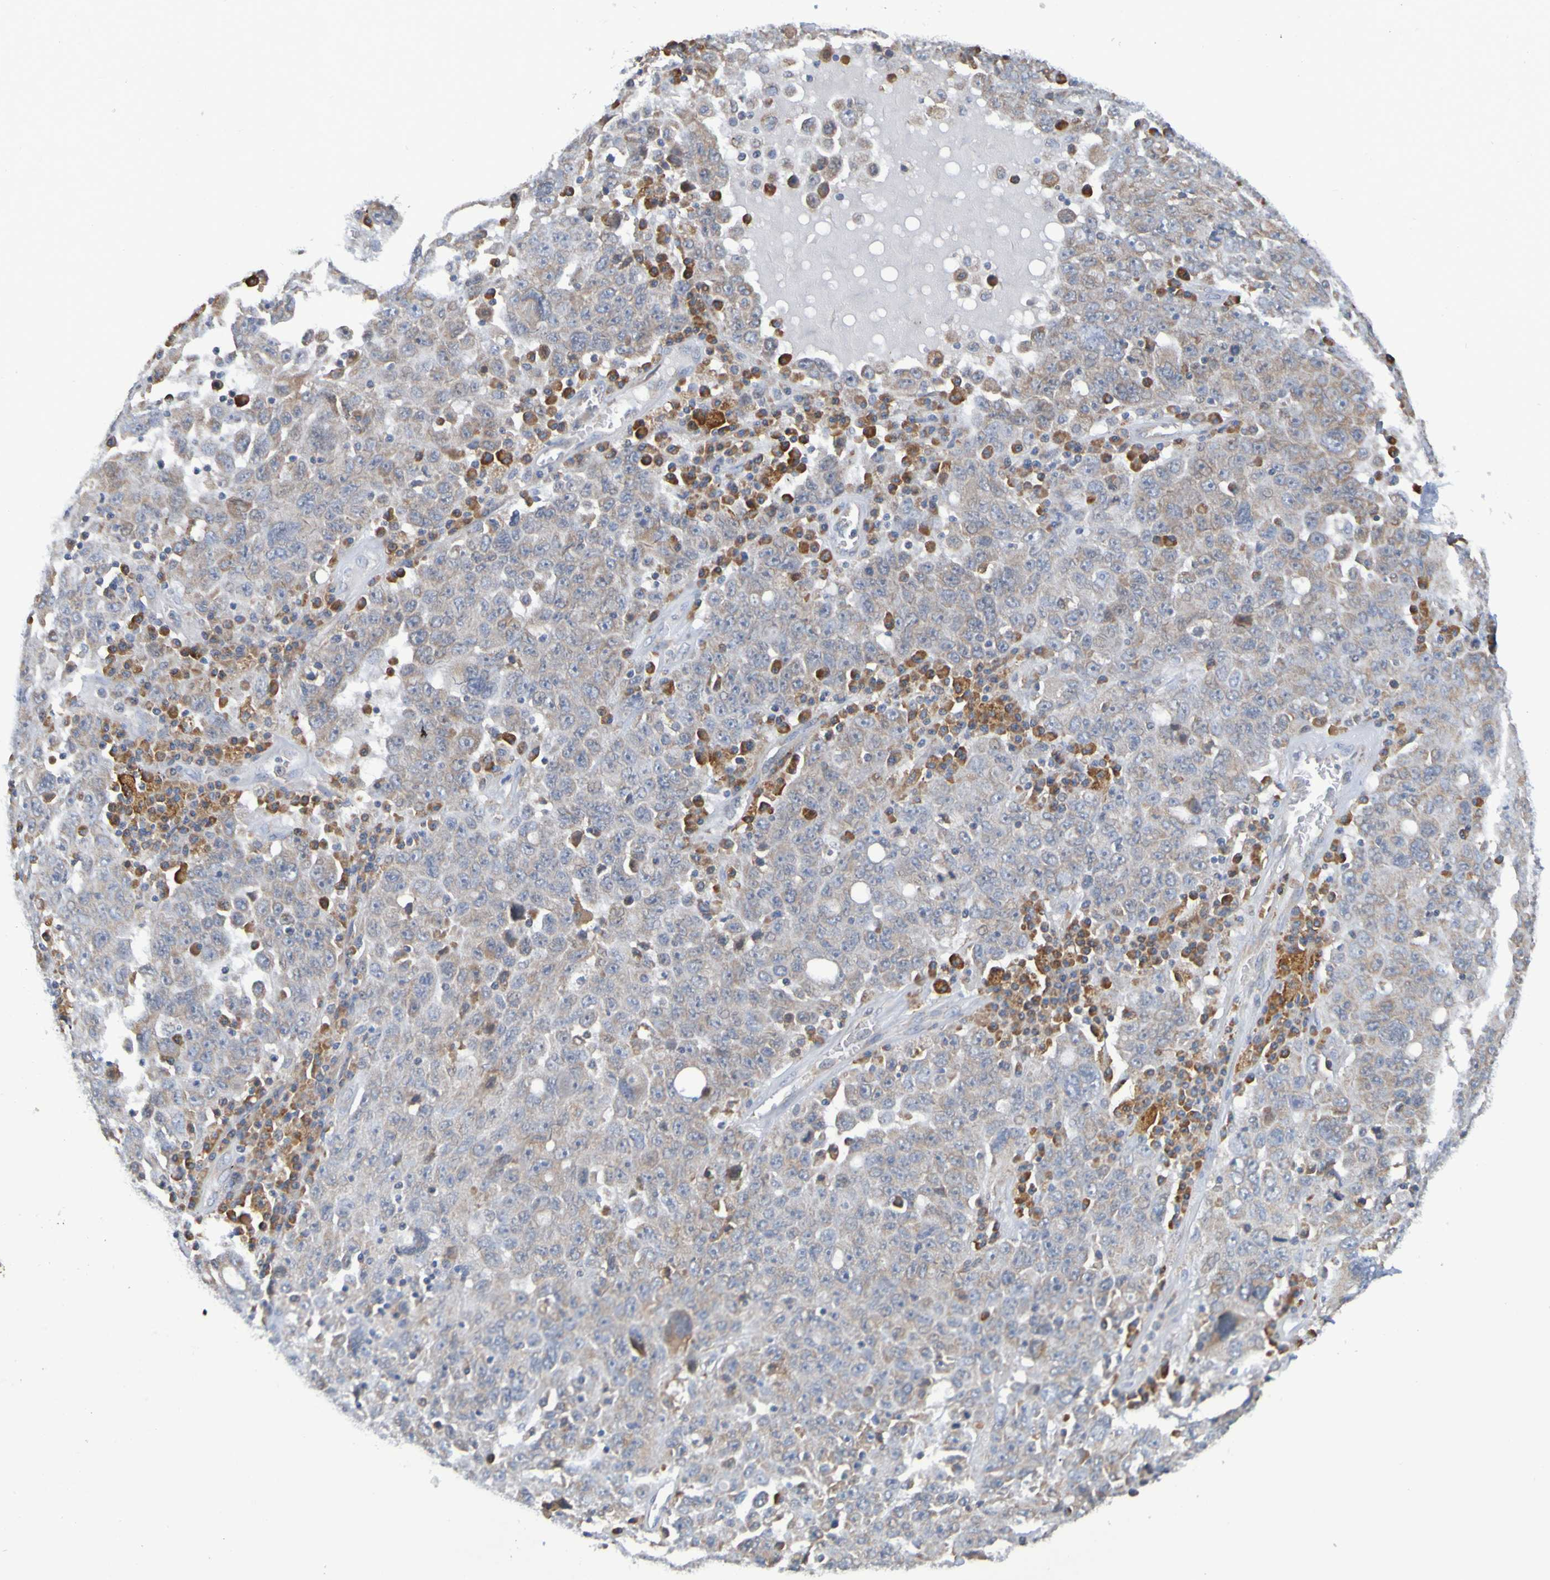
{"staining": {"intensity": "weak", "quantity": ">75%", "location": "cytoplasmic/membranous"}, "tissue": "ovarian cancer", "cell_type": "Tumor cells", "image_type": "cancer", "snomed": [{"axis": "morphology", "description": "Carcinoma, endometroid"}, {"axis": "topography", "description": "Ovary"}], "caption": "Immunohistochemical staining of human endometroid carcinoma (ovarian) displays weak cytoplasmic/membranous protein staining in approximately >75% of tumor cells.", "gene": "CLDN18", "patient": {"sex": "female", "age": 62}}